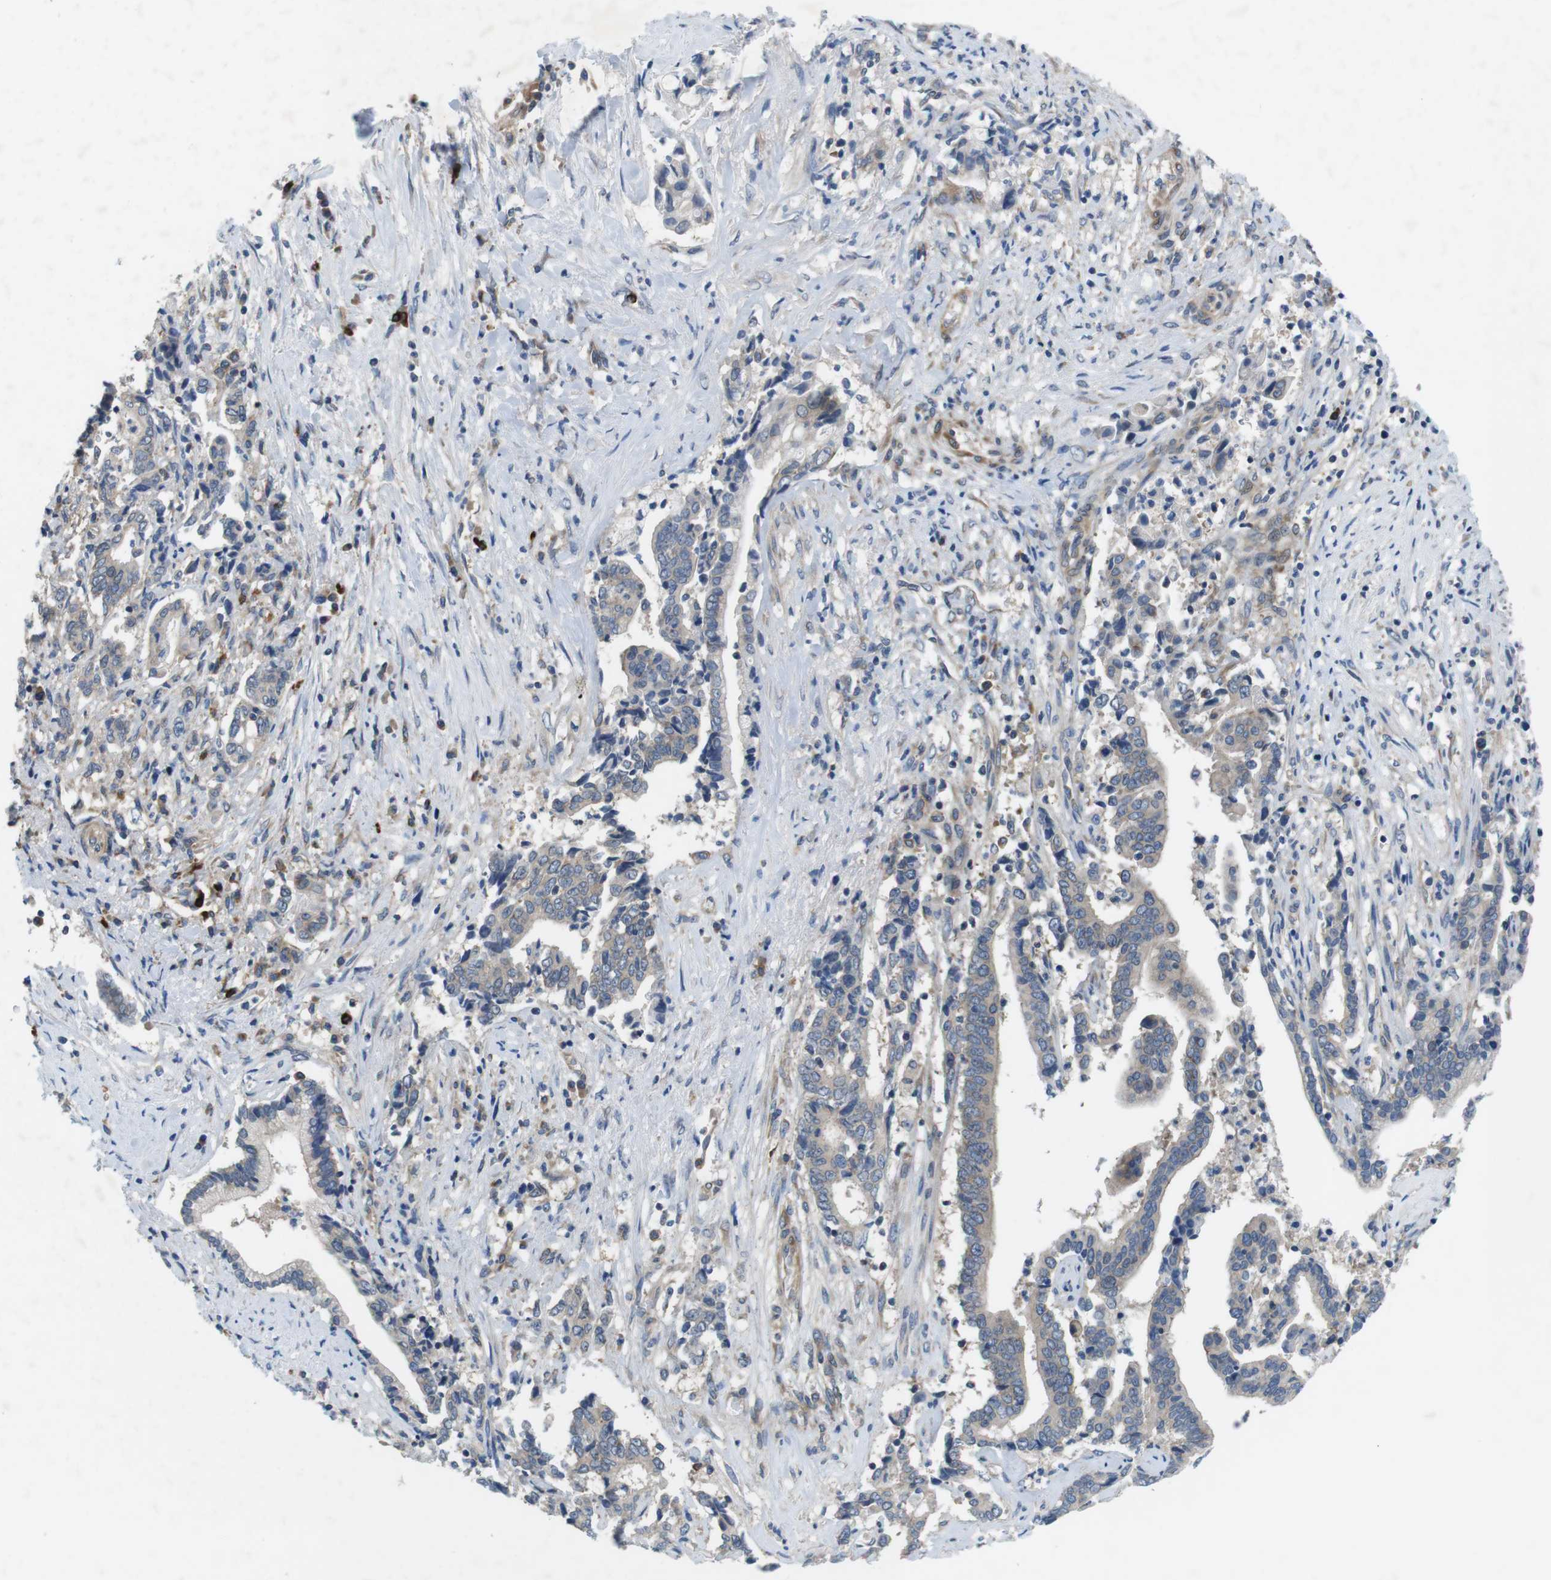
{"staining": {"intensity": "negative", "quantity": "none", "location": "none"}, "tissue": "liver cancer", "cell_type": "Tumor cells", "image_type": "cancer", "snomed": [{"axis": "morphology", "description": "Cholangiocarcinoma"}, {"axis": "topography", "description": "Liver"}], "caption": "An image of human liver cholangiocarcinoma is negative for staining in tumor cells.", "gene": "DCLK1", "patient": {"sex": "male", "age": 57}}